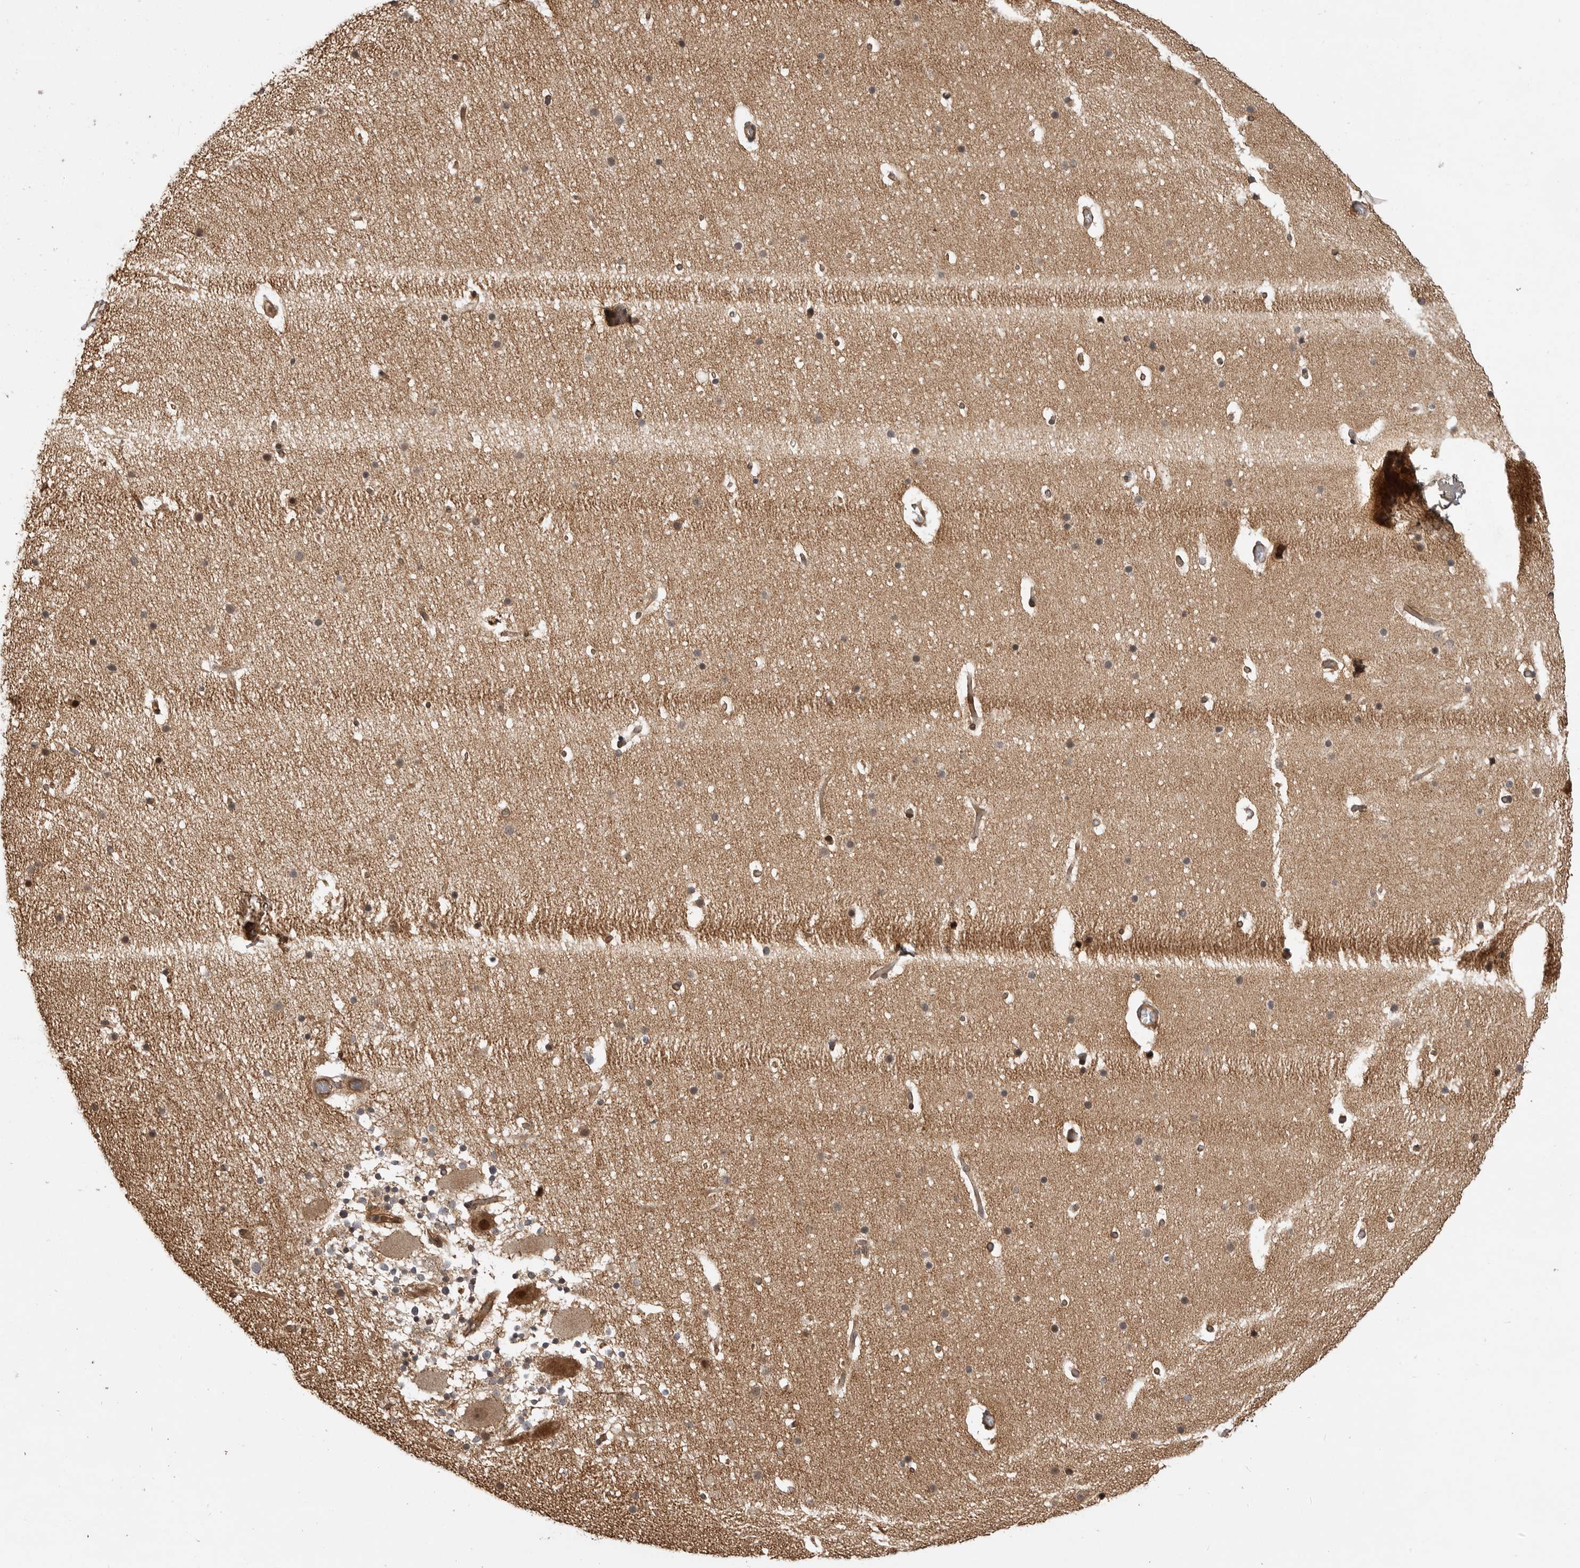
{"staining": {"intensity": "moderate", "quantity": ">75%", "location": "cytoplasmic/membranous"}, "tissue": "cerebellum", "cell_type": "Cells in granular layer", "image_type": "normal", "snomed": [{"axis": "morphology", "description": "Normal tissue, NOS"}, {"axis": "topography", "description": "Cerebellum"}], "caption": "Immunohistochemical staining of normal human cerebellum displays moderate cytoplasmic/membranous protein expression in about >75% of cells in granular layer.", "gene": "ADPRS", "patient": {"sex": "male", "age": 57}}